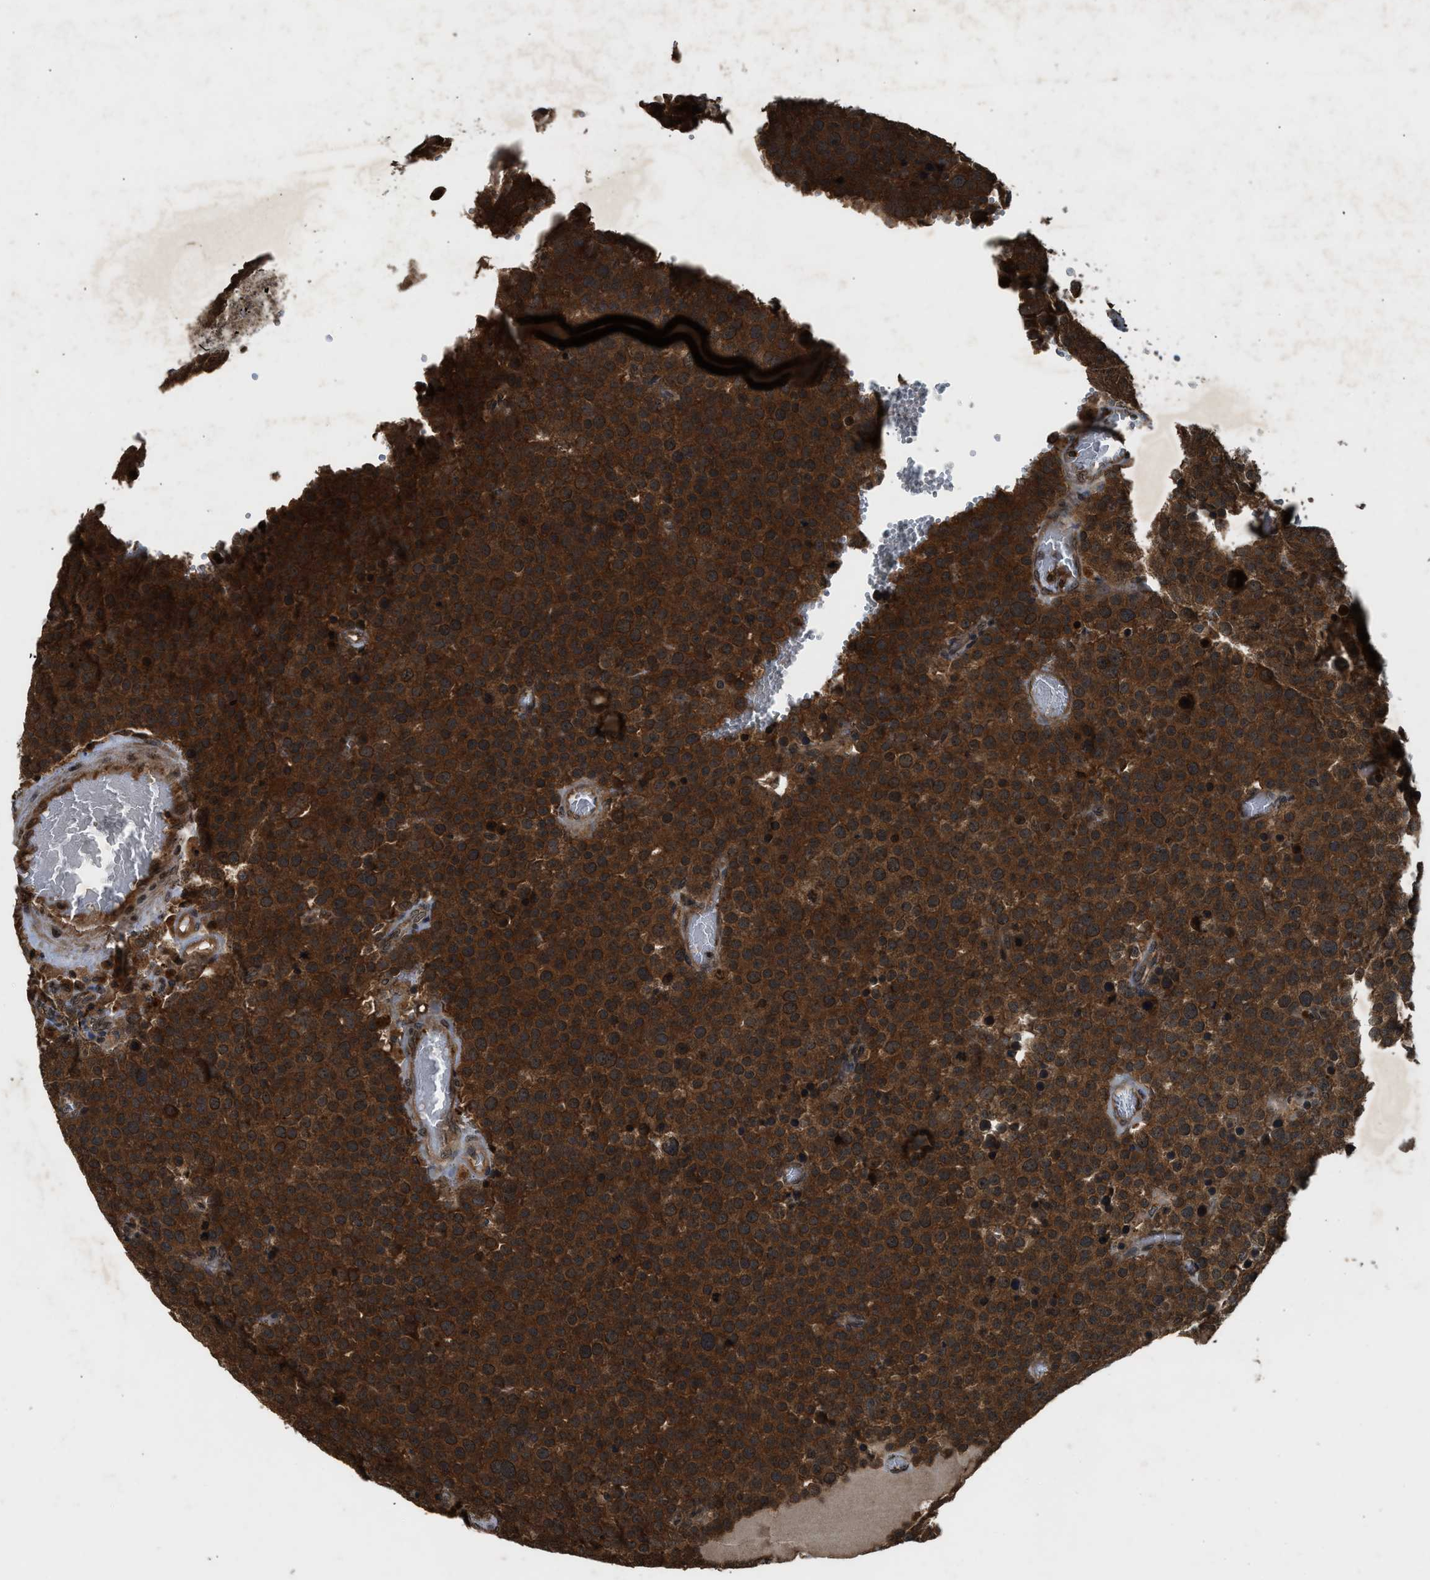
{"staining": {"intensity": "strong", "quantity": ">75%", "location": "cytoplasmic/membranous"}, "tissue": "testis cancer", "cell_type": "Tumor cells", "image_type": "cancer", "snomed": [{"axis": "morphology", "description": "Normal tissue, NOS"}, {"axis": "morphology", "description": "Seminoma, NOS"}, {"axis": "topography", "description": "Testis"}], "caption": "Immunohistochemistry (IHC) of human seminoma (testis) displays high levels of strong cytoplasmic/membranous expression in about >75% of tumor cells.", "gene": "RPS6KB1", "patient": {"sex": "male", "age": 71}}